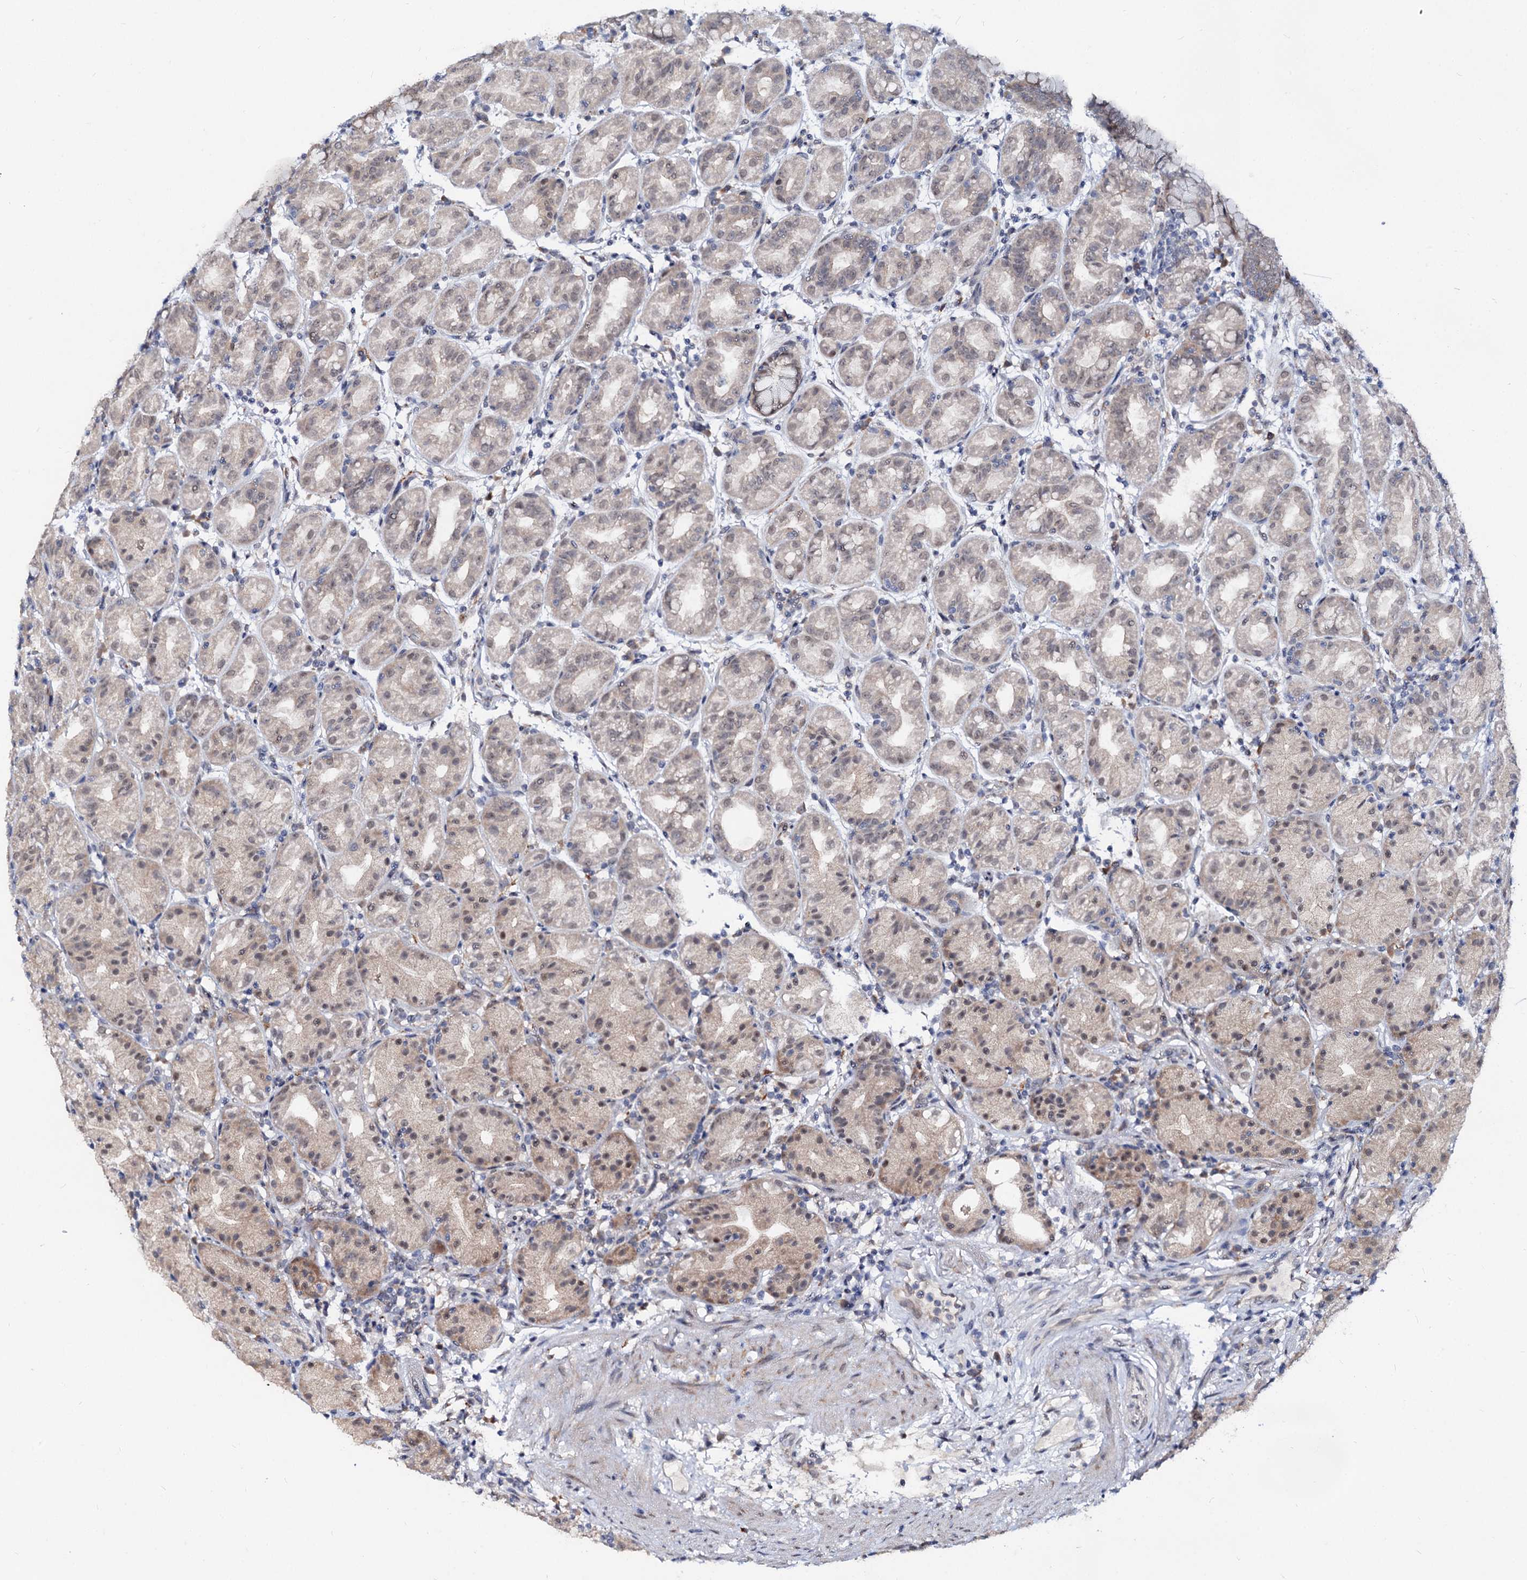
{"staining": {"intensity": "weak", "quantity": "25%-75%", "location": "cytoplasmic/membranous,nuclear"}, "tissue": "stomach", "cell_type": "Glandular cells", "image_type": "normal", "snomed": [{"axis": "morphology", "description": "Normal tissue, NOS"}, {"axis": "topography", "description": "Stomach"}], "caption": "The micrograph reveals immunohistochemical staining of normal stomach. There is weak cytoplasmic/membranous,nuclear positivity is appreciated in about 25%-75% of glandular cells.", "gene": "CAPRIN2", "patient": {"sex": "female", "age": 79}}